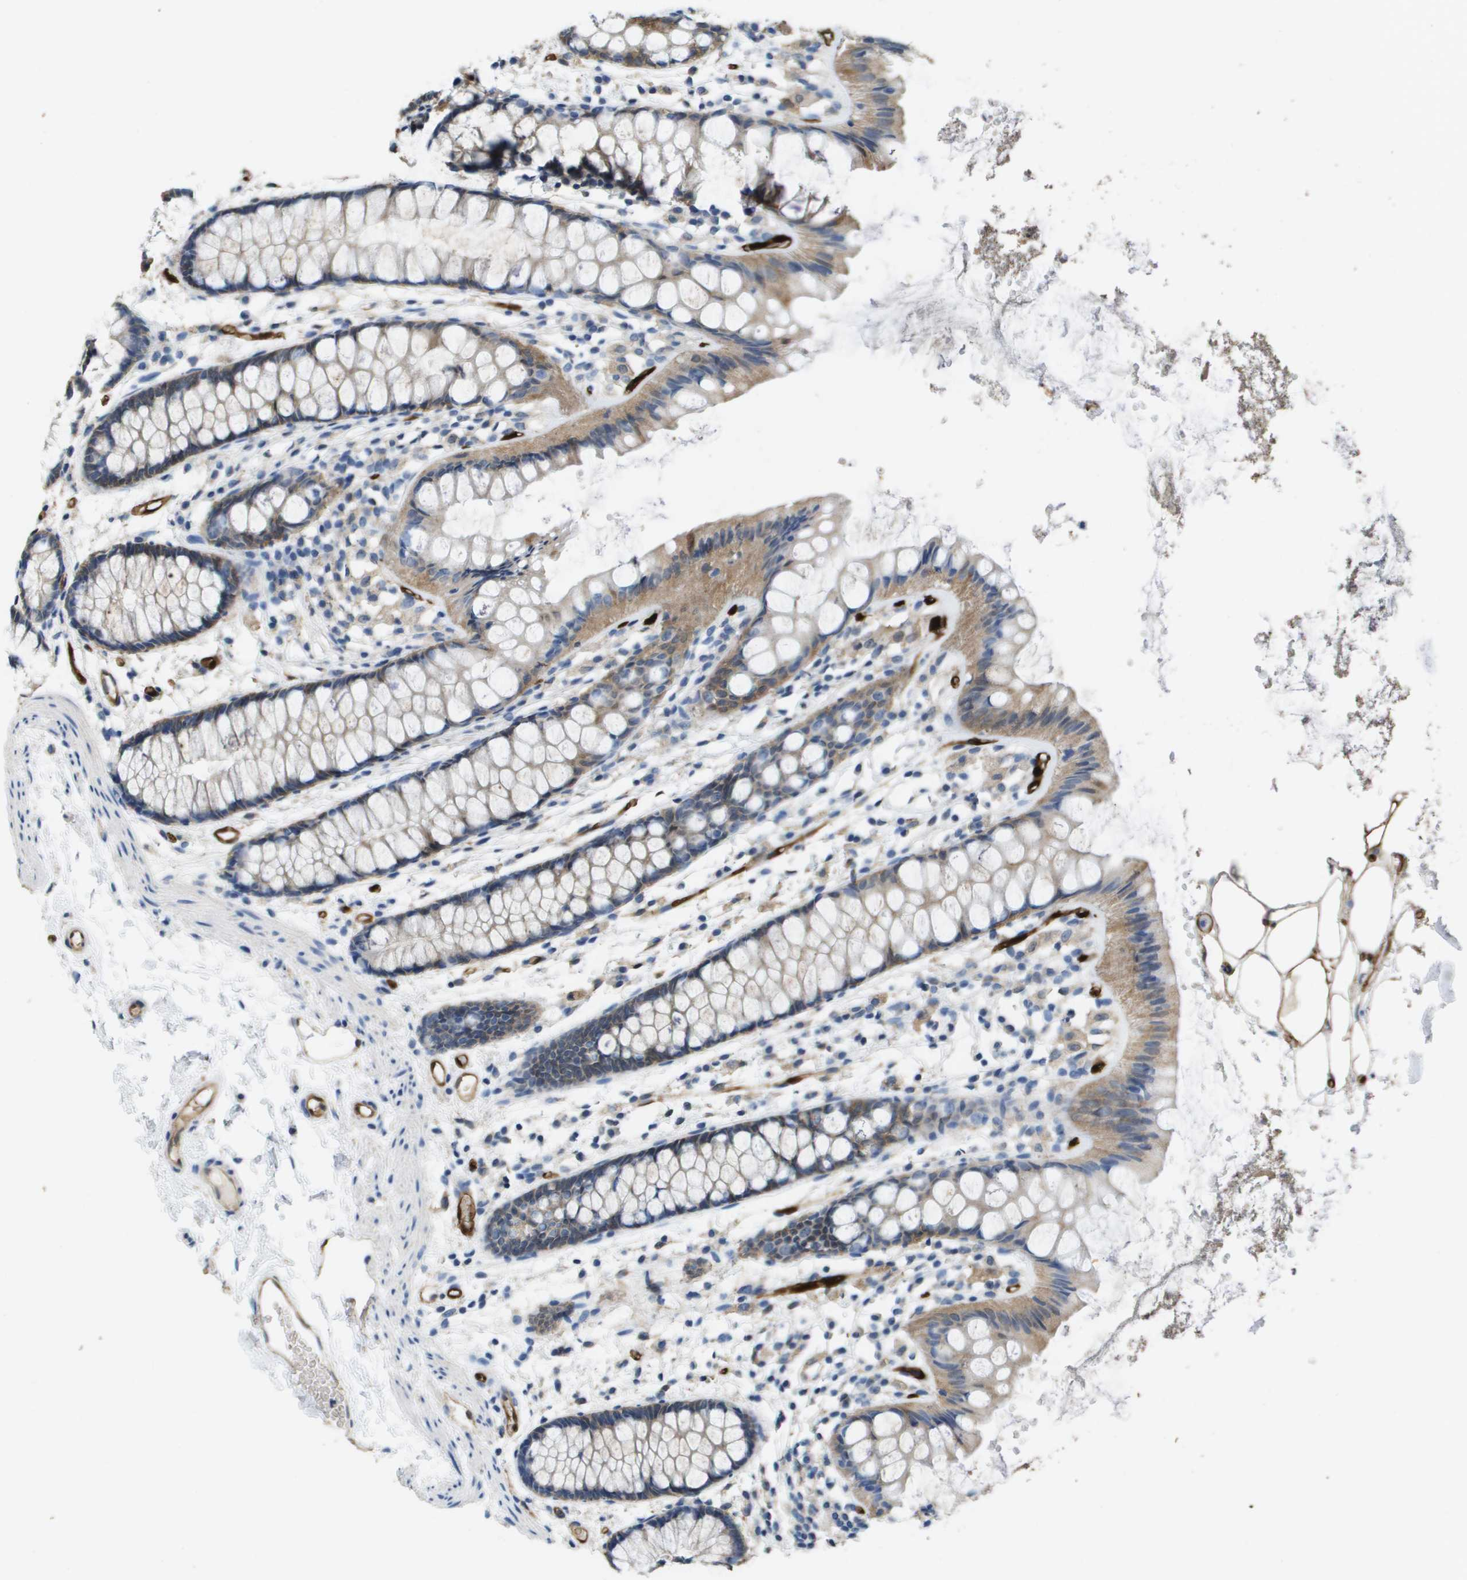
{"staining": {"intensity": "moderate", "quantity": ">75%", "location": "cytoplasmic/membranous"}, "tissue": "rectum", "cell_type": "Glandular cells", "image_type": "normal", "snomed": [{"axis": "morphology", "description": "Normal tissue, NOS"}, {"axis": "topography", "description": "Rectum"}], "caption": "Immunohistochemistry (IHC) of benign rectum shows medium levels of moderate cytoplasmic/membranous staining in about >75% of glandular cells. (Stains: DAB (3,3'-diaminobenzidine) in brown, nuclei in blue, Microscopy: brightfield microscopy at high magnification).", "gene": "FABP5", "patient": {"sex": "female", "age": 66}}